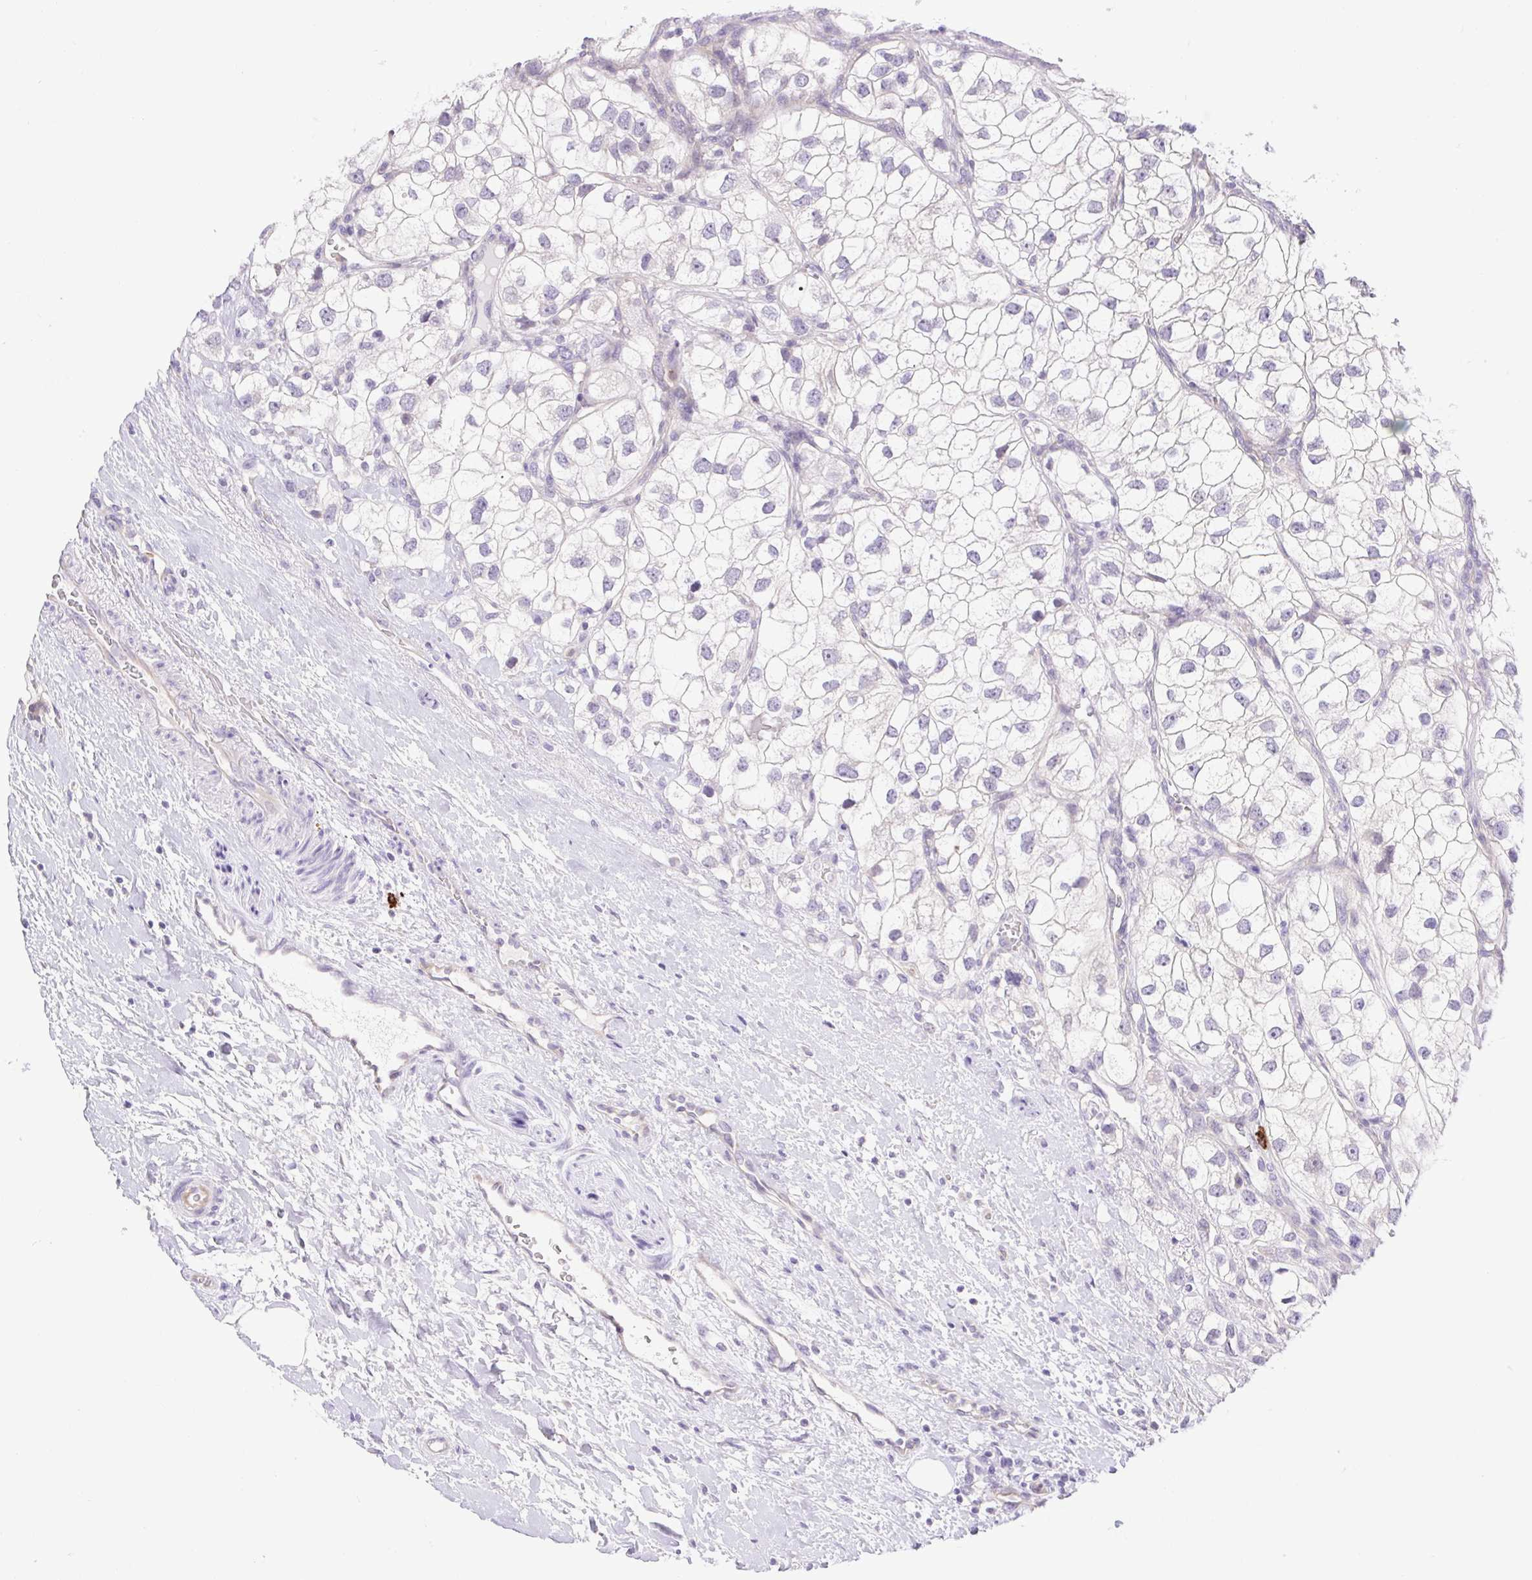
{"staining": {"intensity": "negative", "quantity": "none", "location": "none"}, "tissue": "renal cancer", "cell_type": "Tumor cells", "image_type": "cancer", "snomed": [{"axis": "morphology", "description": "Adenocarcinoma, NOS"}, {"axis": "topography", "description": "Kidney"}], "caption": "This is an IHC micrograph of human renal adenocarcinoma. There is no staining in tumor cells.", "gene": "FAM177B", "patient": {"sex": "male", "age": 59}}